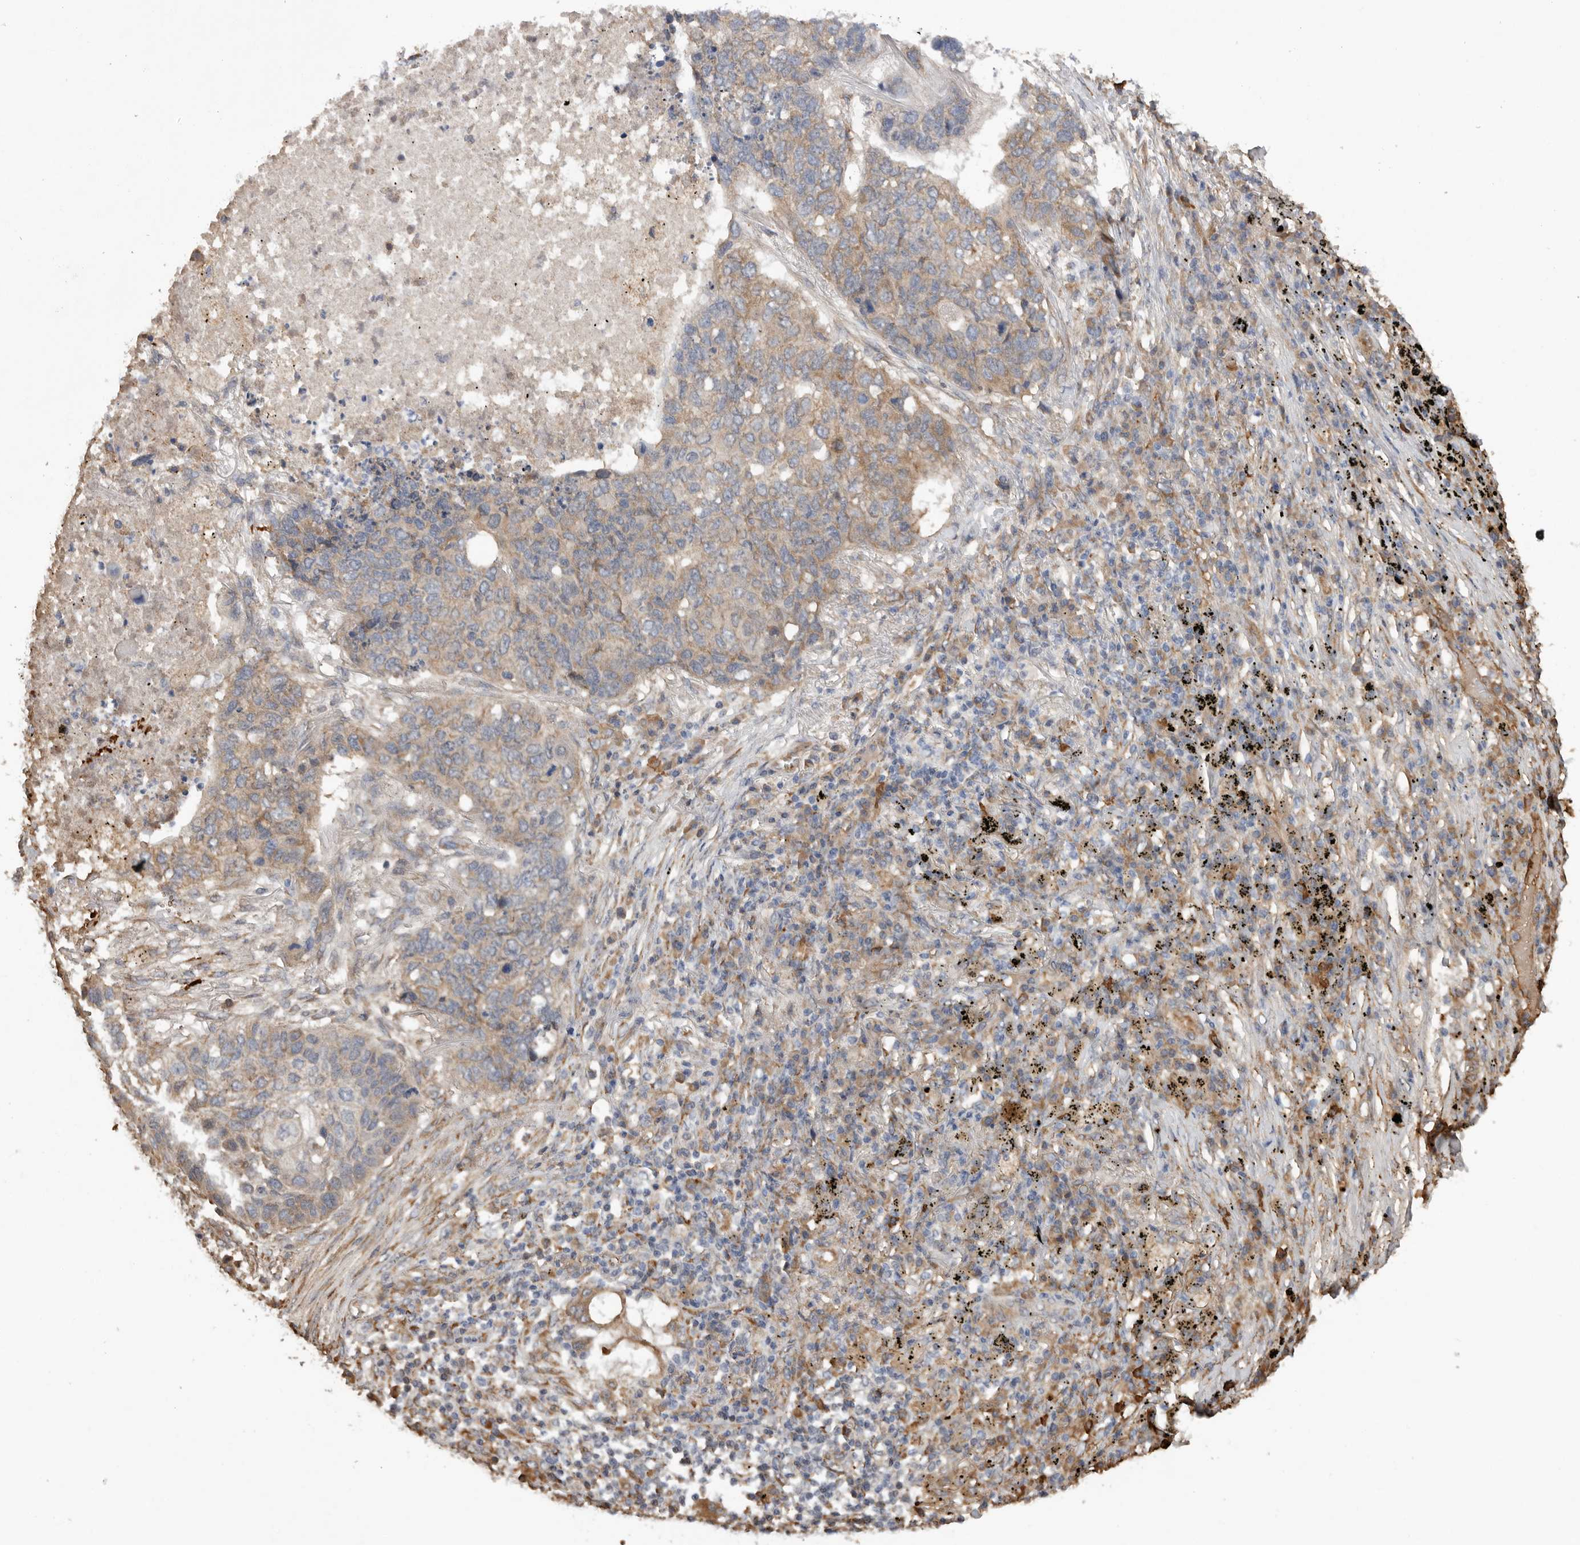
{"staining": {"intensity": "weak", "quantity": ">75%", "location": "cytoplasmic/membranous"}, "tissue": "lung cancer", "cell_type": "Tumor cells", "image_type": "cancer", "snomed": [{"axis": "morphology", "description": "Squamous cell carcinoma, NOS"}, {"axis": "topography", "description": "Lung"}], "caption": "This is an image of IHC staining of lung cancer (squamous cell carcinoma), which shows weak positivity in the cytoplasmic/membranous of tumor cells.", "gene": "CDC42BPB", "patient": {"sex": "female", "age": 63}}